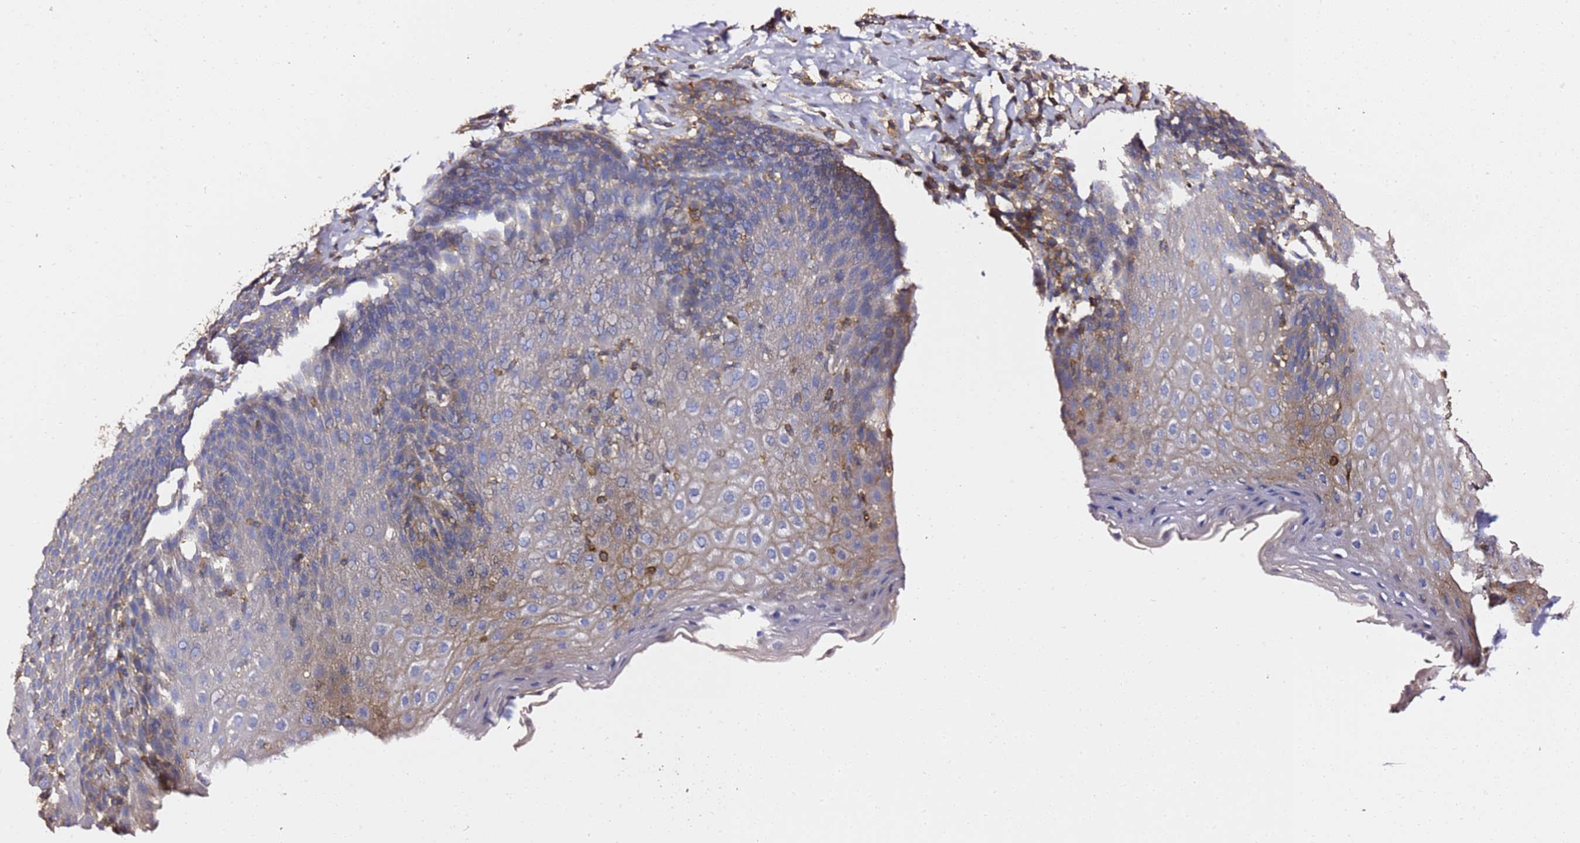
{"staining": {"intensity": "weak", "quantity": "25%-75%", "location": "cytoplasmic/membranous"}, "tissue": "esophagus", "cell_type": "Squamous epithelial cells", "image_type": "normal", "snomed": [{"axis": "morphology", "description": "Normal tissue, NOS"}, {"axis": "topography", "description": "Esophagus"}], "caption": "IHC image of unremarkable esophagus stained for a protein (brown), which demonstrates low levels of weak cytoplasmic/membranous expression in about 25%-75% of squamous epithelial cells.", "gene": "ZFP36L2", "patient": {"sex": "female", "age": 61}}